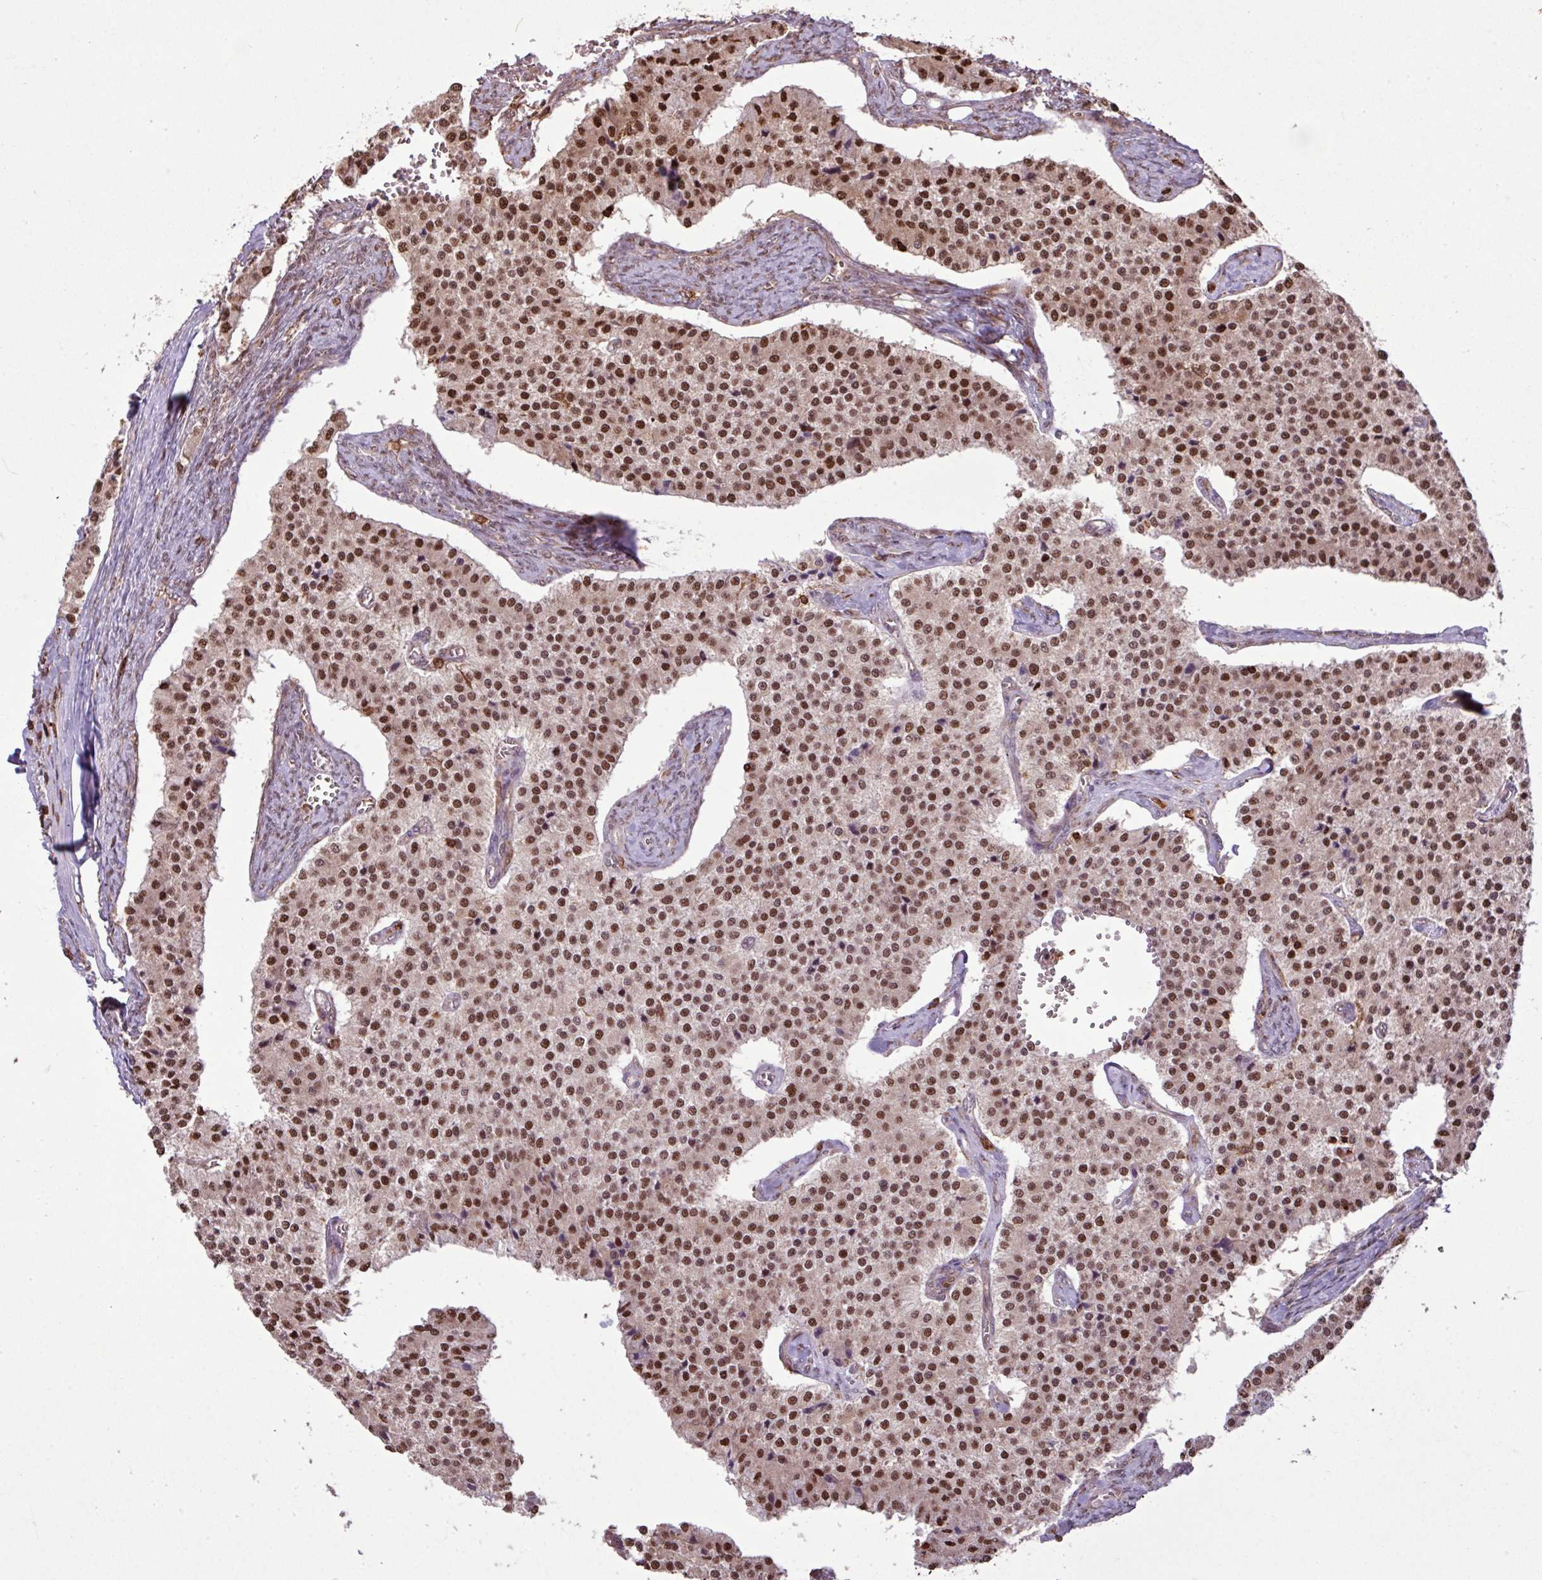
{"staining": {"intensity": "moderate", "quantity": ">75%", "location": "nuclear"}, "tissue": "carcinoid", "cell_type": "Tumor cells", "image_type": "cancer", "snomed": [{"axis": "morphology", "description": "Carcinoid, malignant, NOS"}, {"axis": "topography", "description": "Colon"}], "caption": "A medium amount of moderate nuclear staining is seen in about >75% of tumor cells in carcinoid tissue. (IHC, brightfield microscopy, high magnification).", "gene": "GON7", "patient": {"sex": "female", "age": 52}}